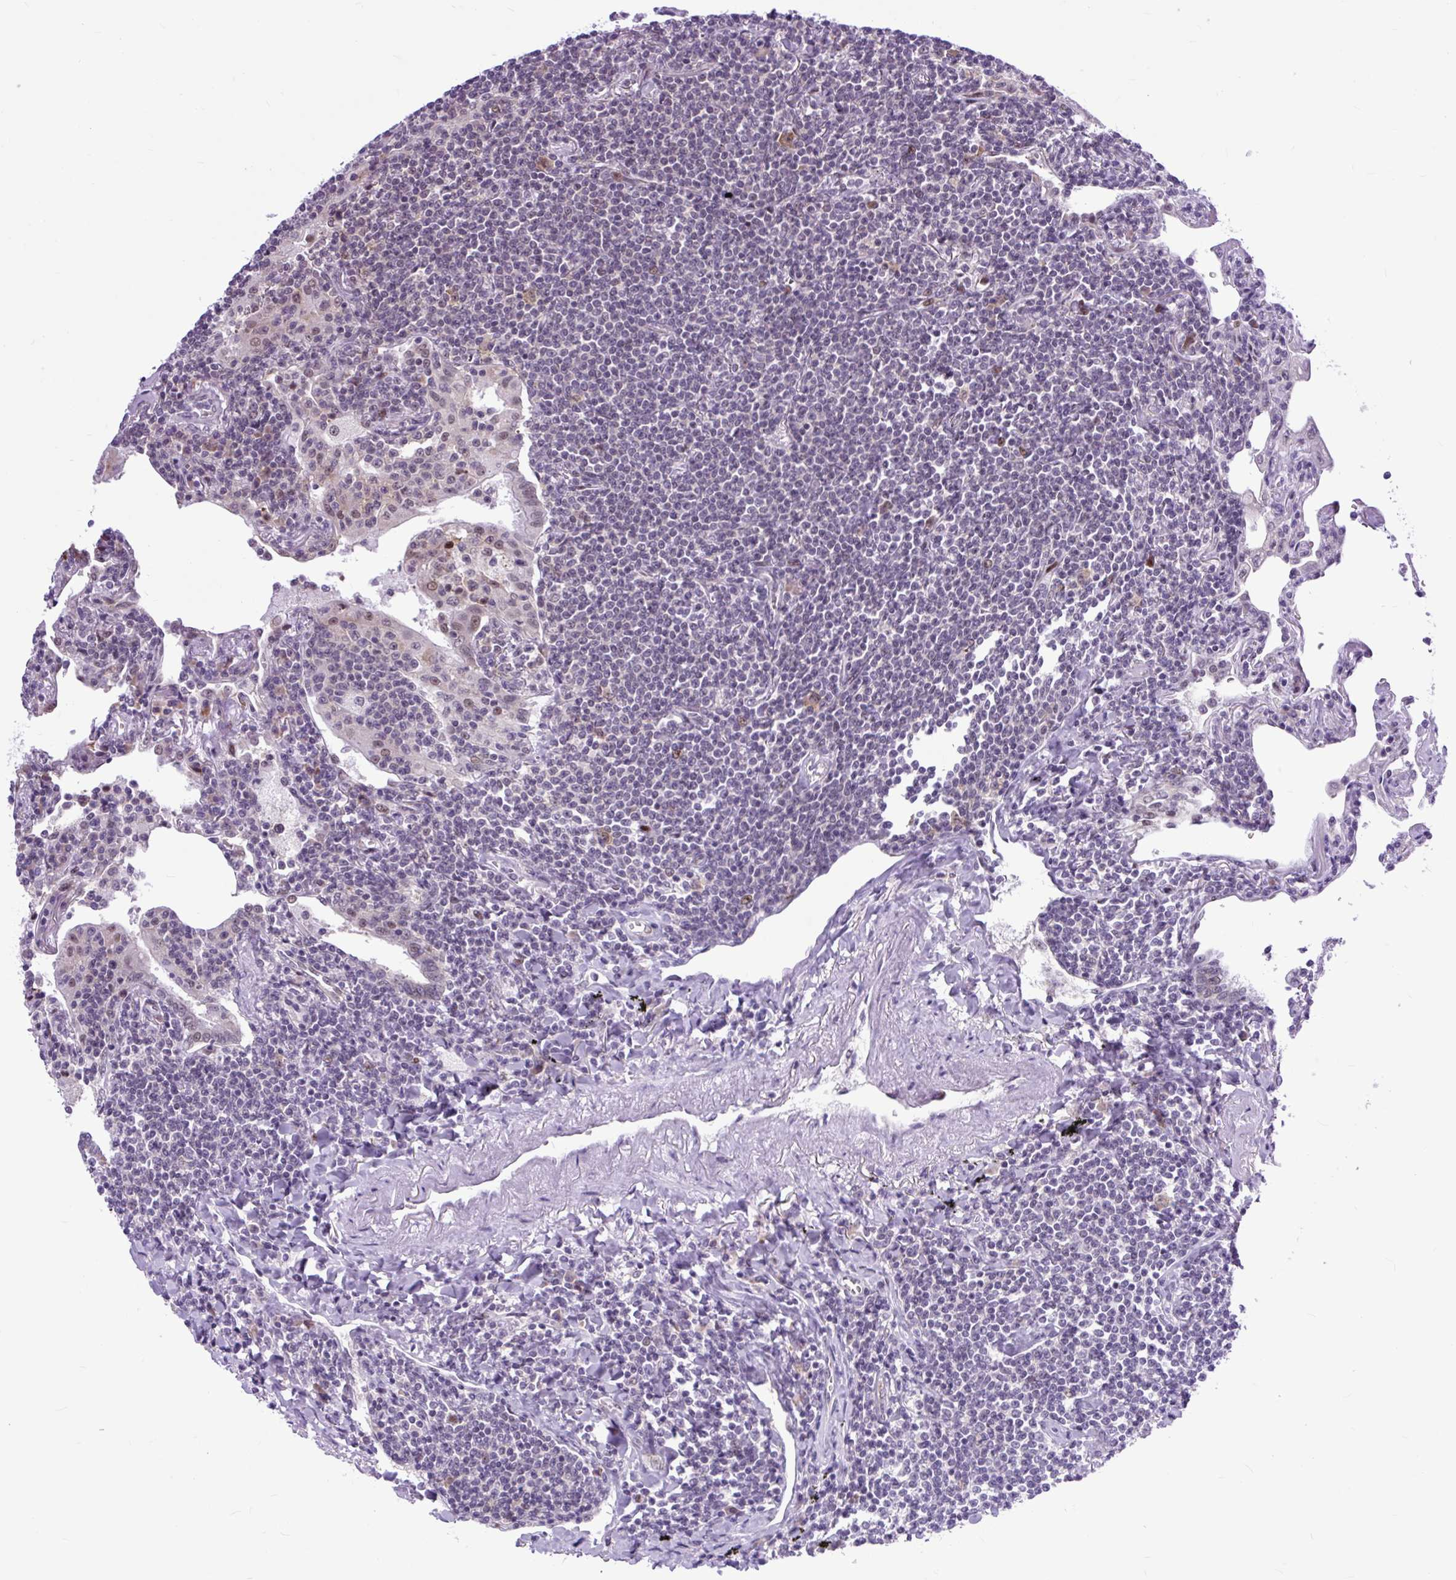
{"staining": {"intensity": "negative", "quantity": "none", "location": "none"}, "tissue": "lymphoma", "cell_type": "Tumor cells", "image_type": "cancer", "snomed": [{"axis": "morphology", "description": "Malignant lymphoma, non-Hodgkin's type, Low grade"}, {"axis": "topography", "description": "Lung"}], "caption": "DAB (3,3'-diaminobenzidine) immunohistochemical staining of lymphoma displays no significant expression in tumor cells.", "gene": "CLK2", "patient": {"sex": "female", "age": 71}}